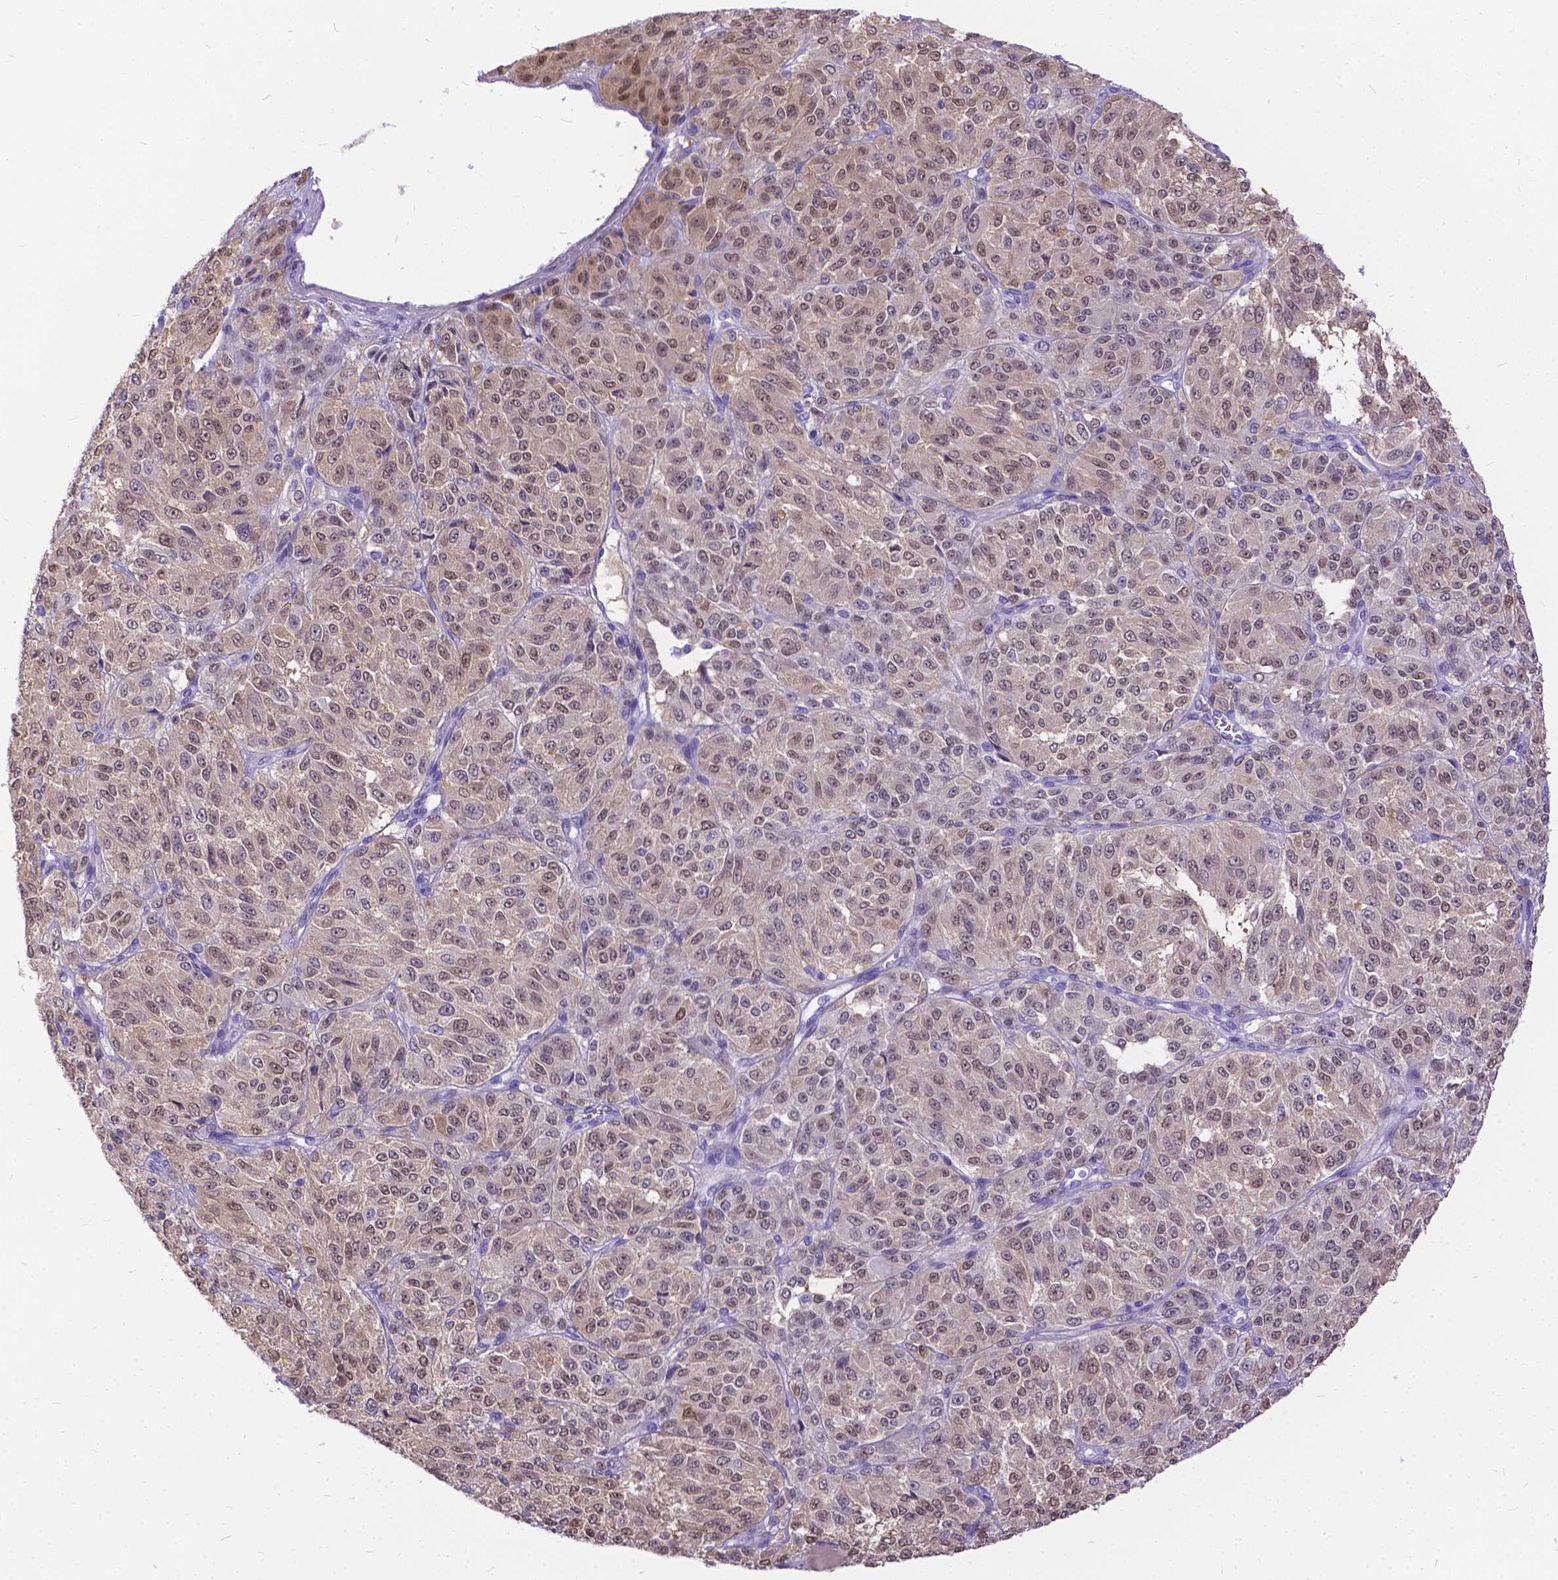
{"staining": {"intensity": "weak", "quantity": ">75%", "location": "cytoplasmic/membranous,nuclear"}, "tissue": "melanoma", "cell_type": "Tumor cells", "image_type": "cancer", "snomed": [{"axis": "morphology", "description": "Malignant melanoma, Metastatic site"}, {"axis": "topography", "description": "Brain"}], "caption": "Human melanoma stained for a protein (brown) reveals weak cytoplasmic/membranous and nuclear positive expression in approximately >75% of tumor cells.", "gene": "TMEM169", "patient": {"sex": "female", "age": 56}}